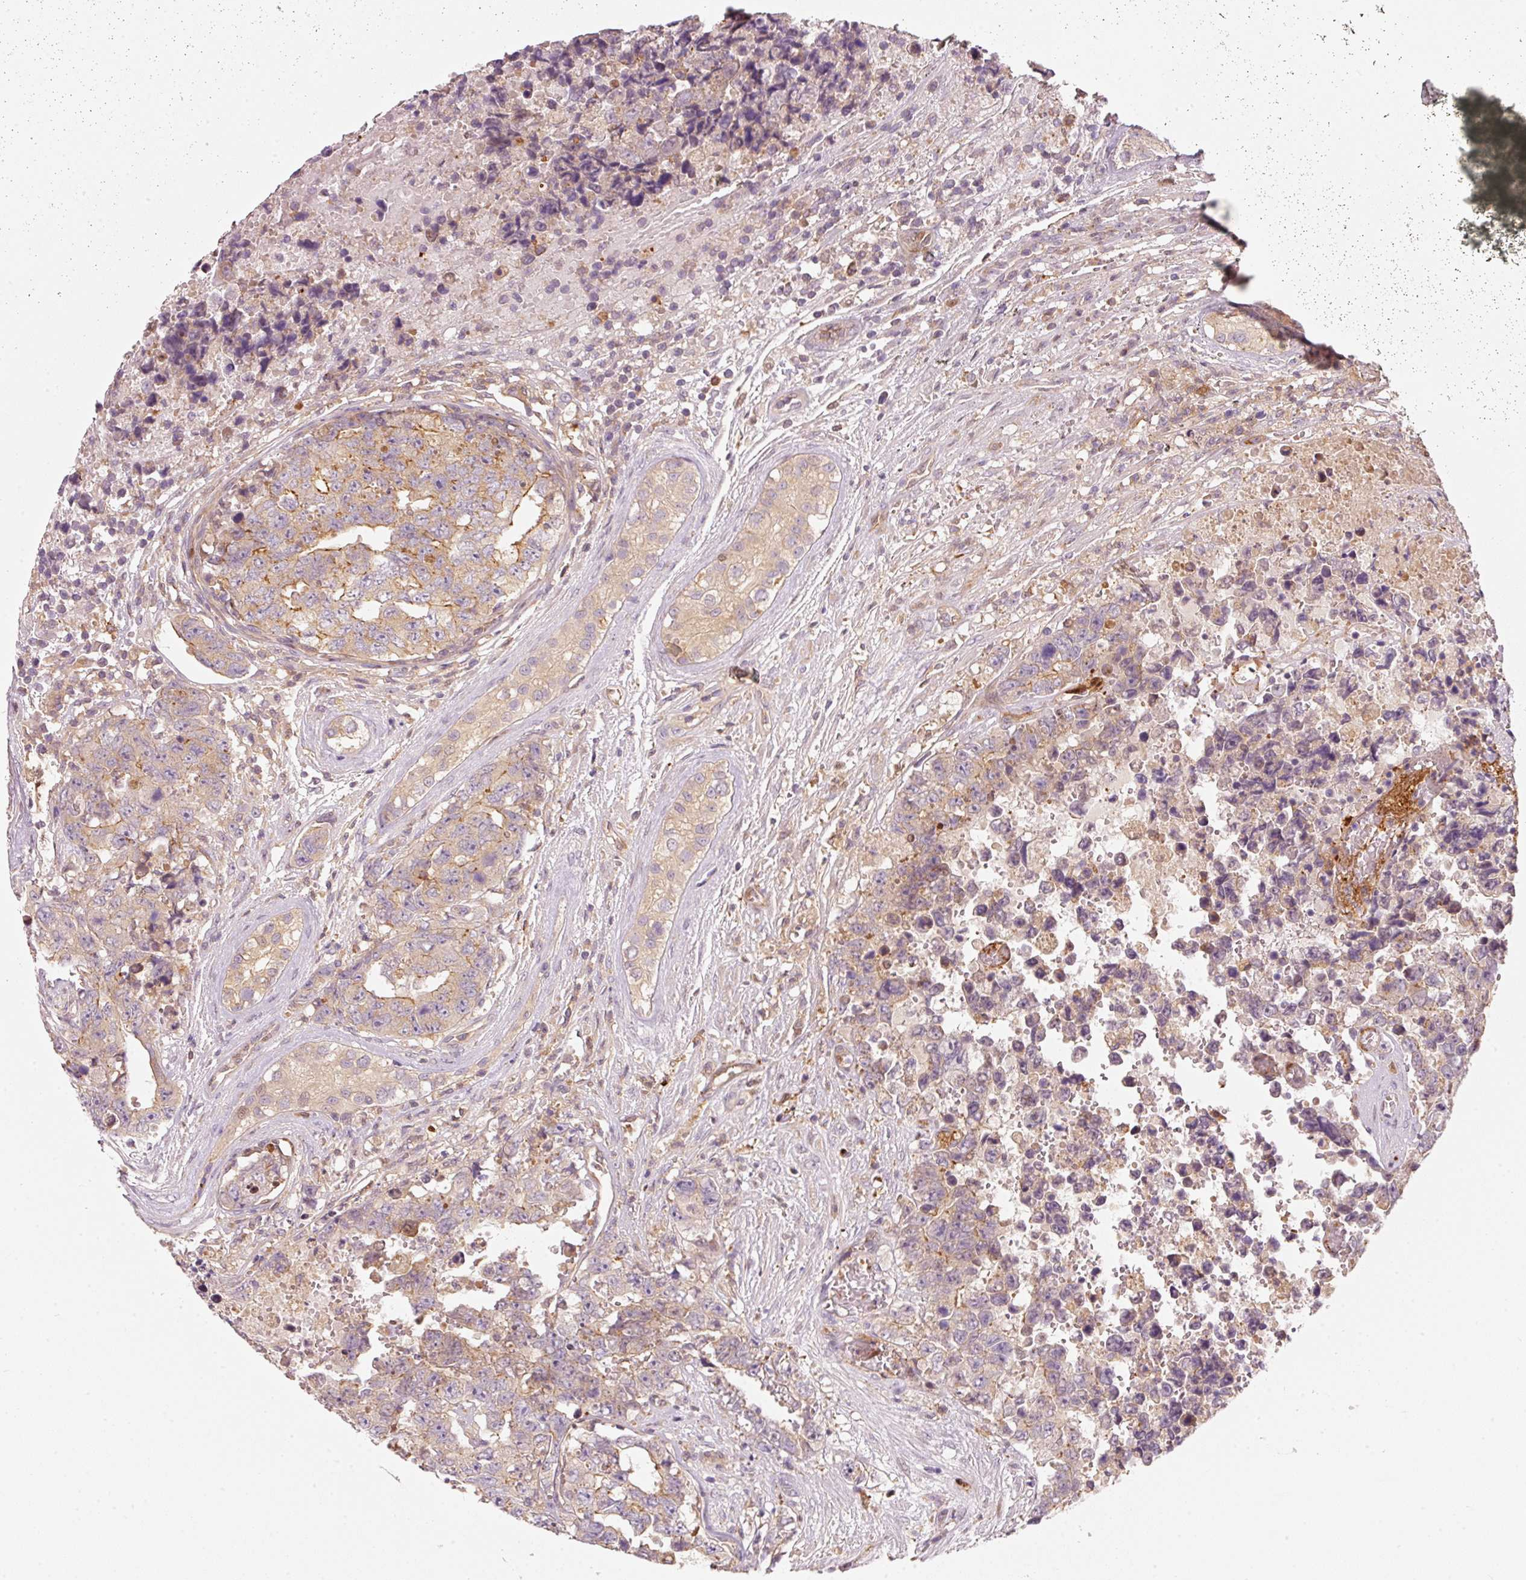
{"staining": {"intensity": "moderate", "quantity": "25%-75%", "location": "cytoplasmic/membranous"}, "tissue": "testis cancer", "cell_type": "Tumor cells", "image_type": "cancer", "snomed": [{"axis": "morphology", "description": "Normal tissue, NOS"}, {"axis": "morphology", "description": "Carcinoma, Embryonal, NOS"}, {"axis": "topography", "description": "Testis"}, {"axis": "topography", "description": "Epididymis"}], "caption": "Testis cancer (embryonal carcinoma) stained with a protein marker displays moderate staining in tumor cells.", "gene": "IQGAP2", "patient": {"sex": "male", "age": 25}}